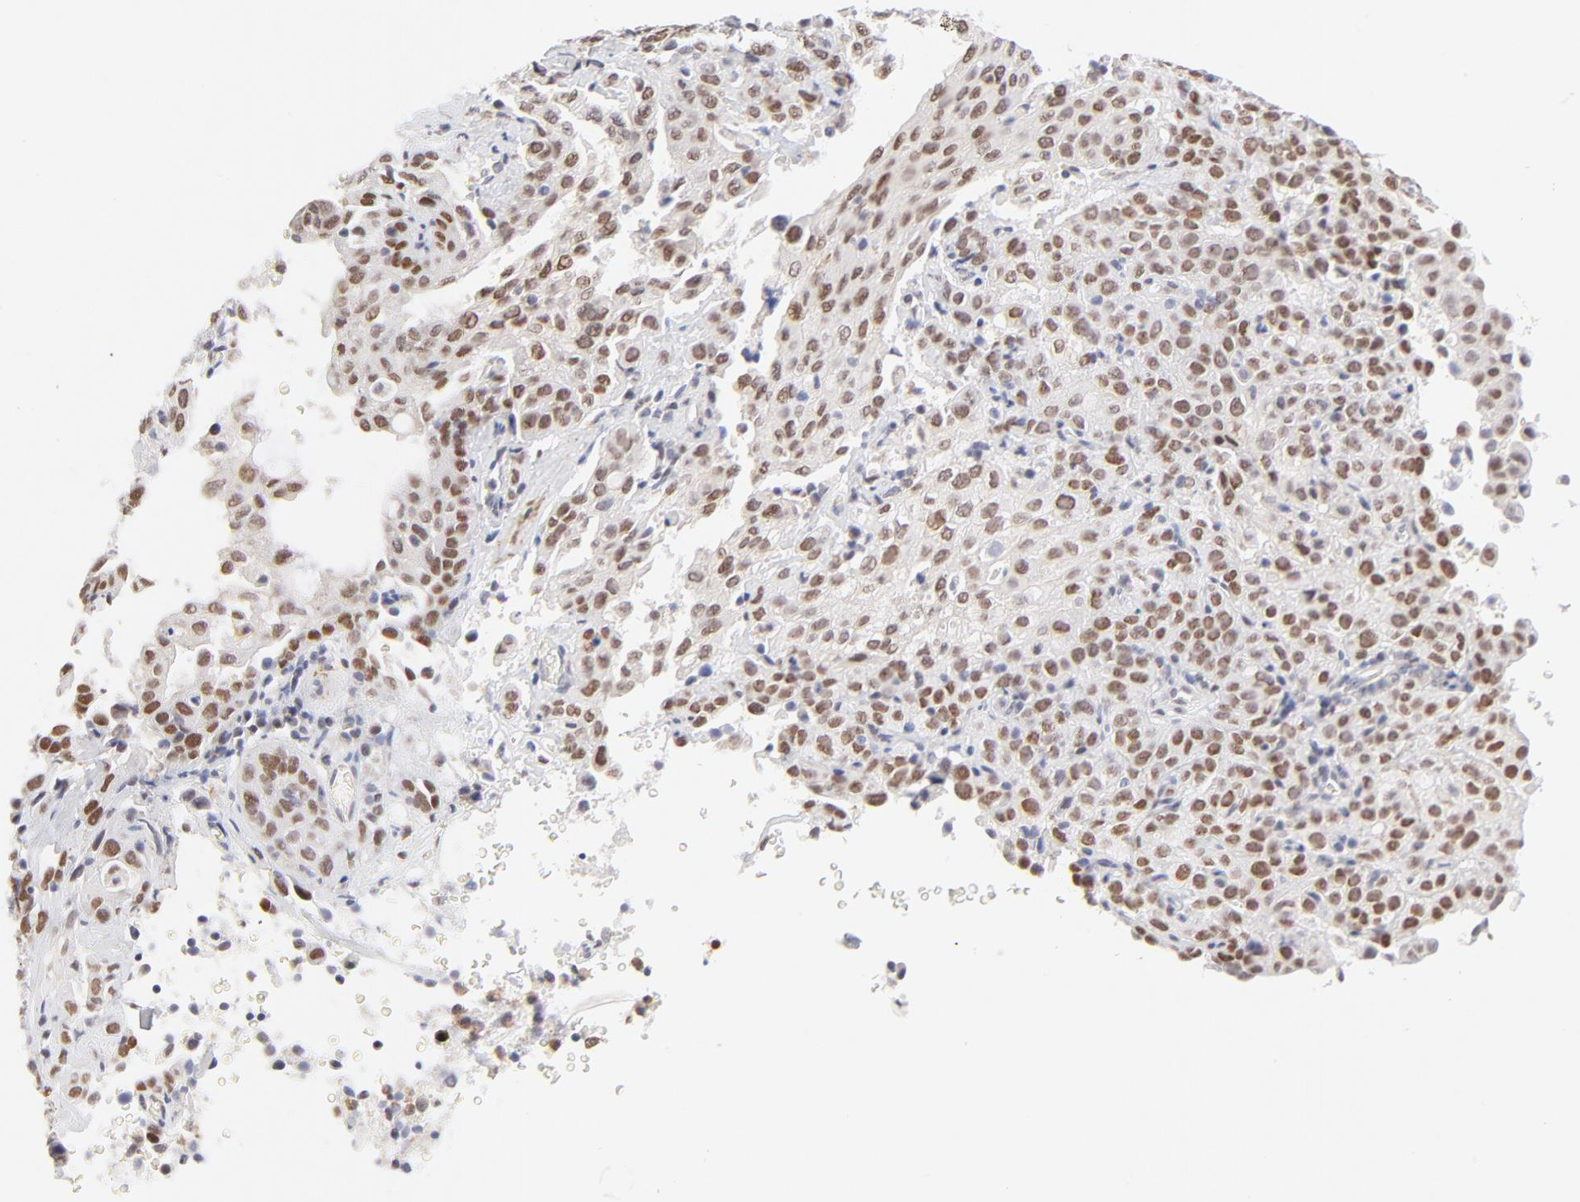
{"staining": {"intensity": "moderate", "quantity": "25%-75%", "location": "nuclear"}, "tissue": "cervical cancer", "cell_type": "Tumor cells", "image_type": "cancer", "snomed": [{"axis": "morphology", "description": "Squamous cell carcinoma, NOS"}, {"axis": "topography", "description": "Cervix"}], "caption": "Immunohistochemical staining of human squamous cell carcinoma (cervical) displays medium levels of moderate nuclear protein staining in about 25%-75% of tumor cells.", "gene": "PBX1", "patient": {"sex": "female", "age": 41}}